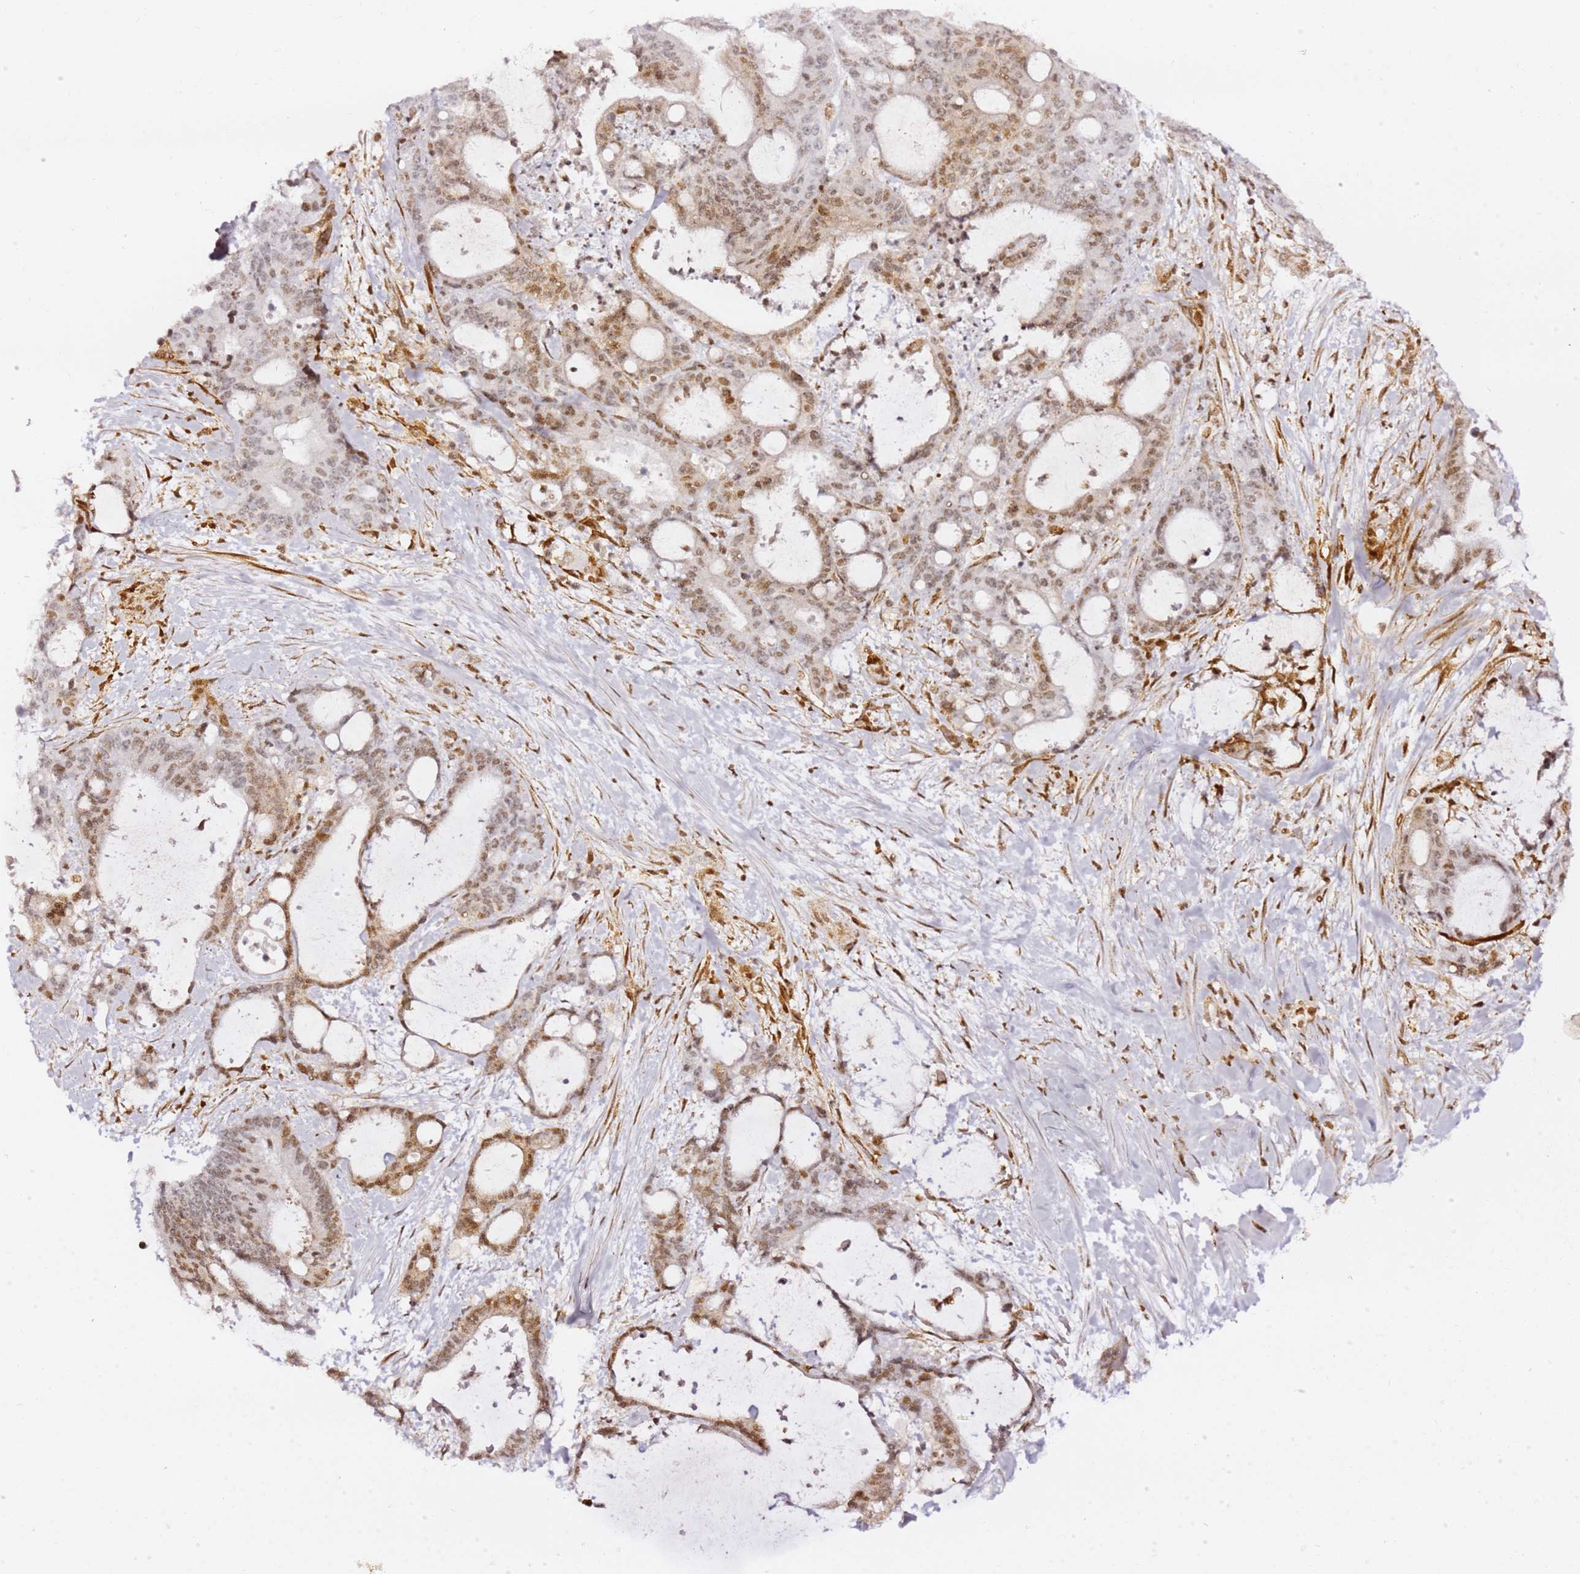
{"staining": {"intensity": "moderate", "quantity": "25%-75%", "location": "nuclear"}, "tissue": "liver cancer", "cell_type": "Tumor cells", "image_type": "cancer", "snomed": [{"axis": "morphology", "description": "Normal tissue, NOS"}, {"axis": "morphology", "description": "Cholangiocarcinoma"}, {"axis": "topography", "description": "Liver"}, {"axis": "topography", "description": "Peripheral nerve tissue"}], "caption": "Liver cholangiocarcinoma tissue demonstrates moderate nuclear positivity in about 25%-75% of tumor cells, visualized by immunohistochemistry.", "gene": "GBP2", "patient": {"sex": "female", "age": 73}}